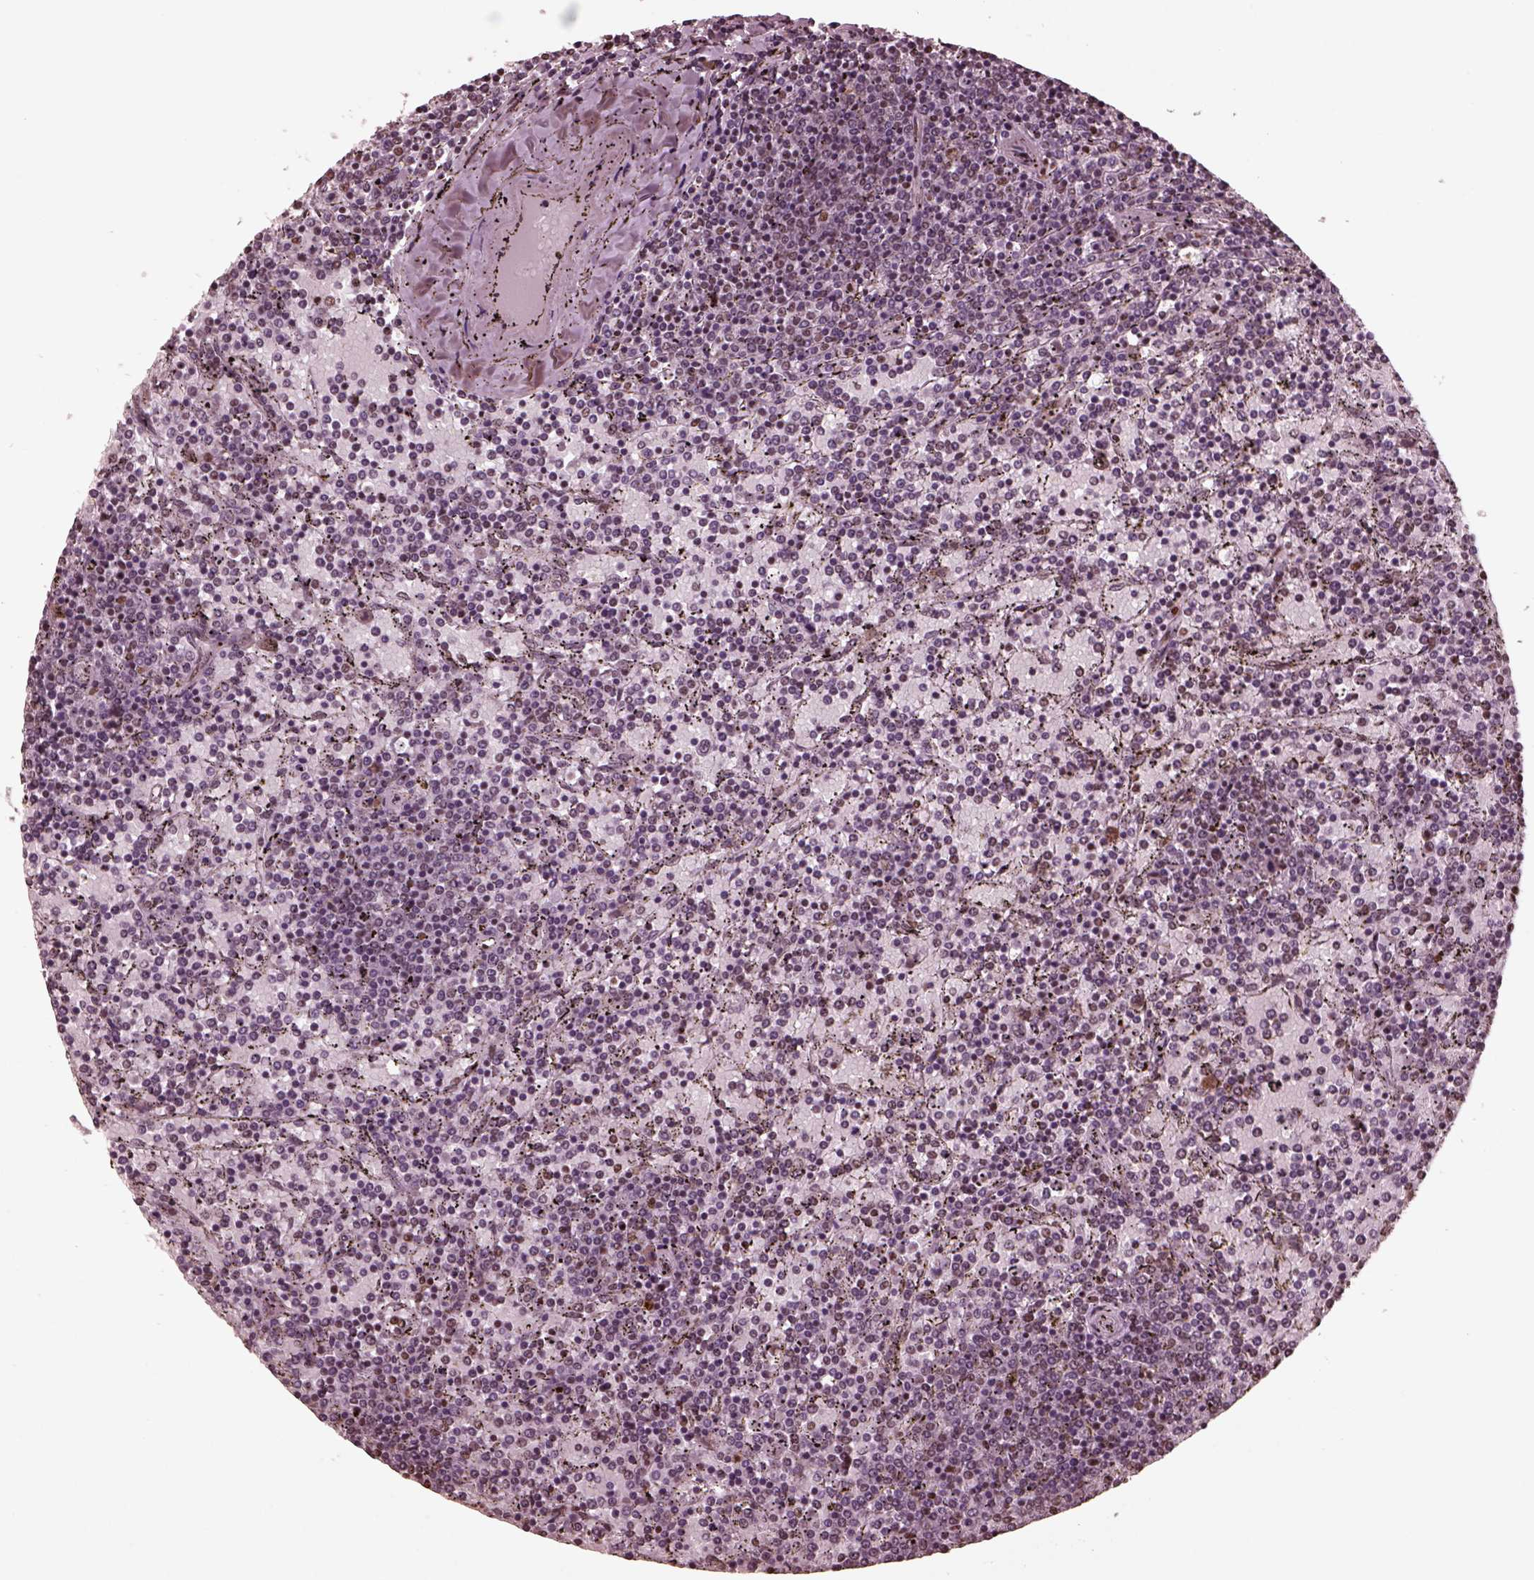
{"staining": {"intensity": "negative", "quantity": "none", "location": "none"}, "tissue": "lymphoma", "cell_type": "Tumor cells", "image_type": "cancer", "snomed": [{"axis": "morphology", "description": "Malignant lymphoma, non-Hodgkin's type, Low grade"}, {"axis": "topography", "description": "Spleen"}], "caption": "Immunohistochemical staining of human malignant lymphoma, non-Hodgkin's type (low-grade) exhibits no significant expression in tumor cells. The staining is performed using DAB (3,3'-diaminobenzidine) brown chromogen with nuclei counter-stained in using hematoxylin.", "gene": "NSD1", "patient": {"sex": "female", "age": 77}}